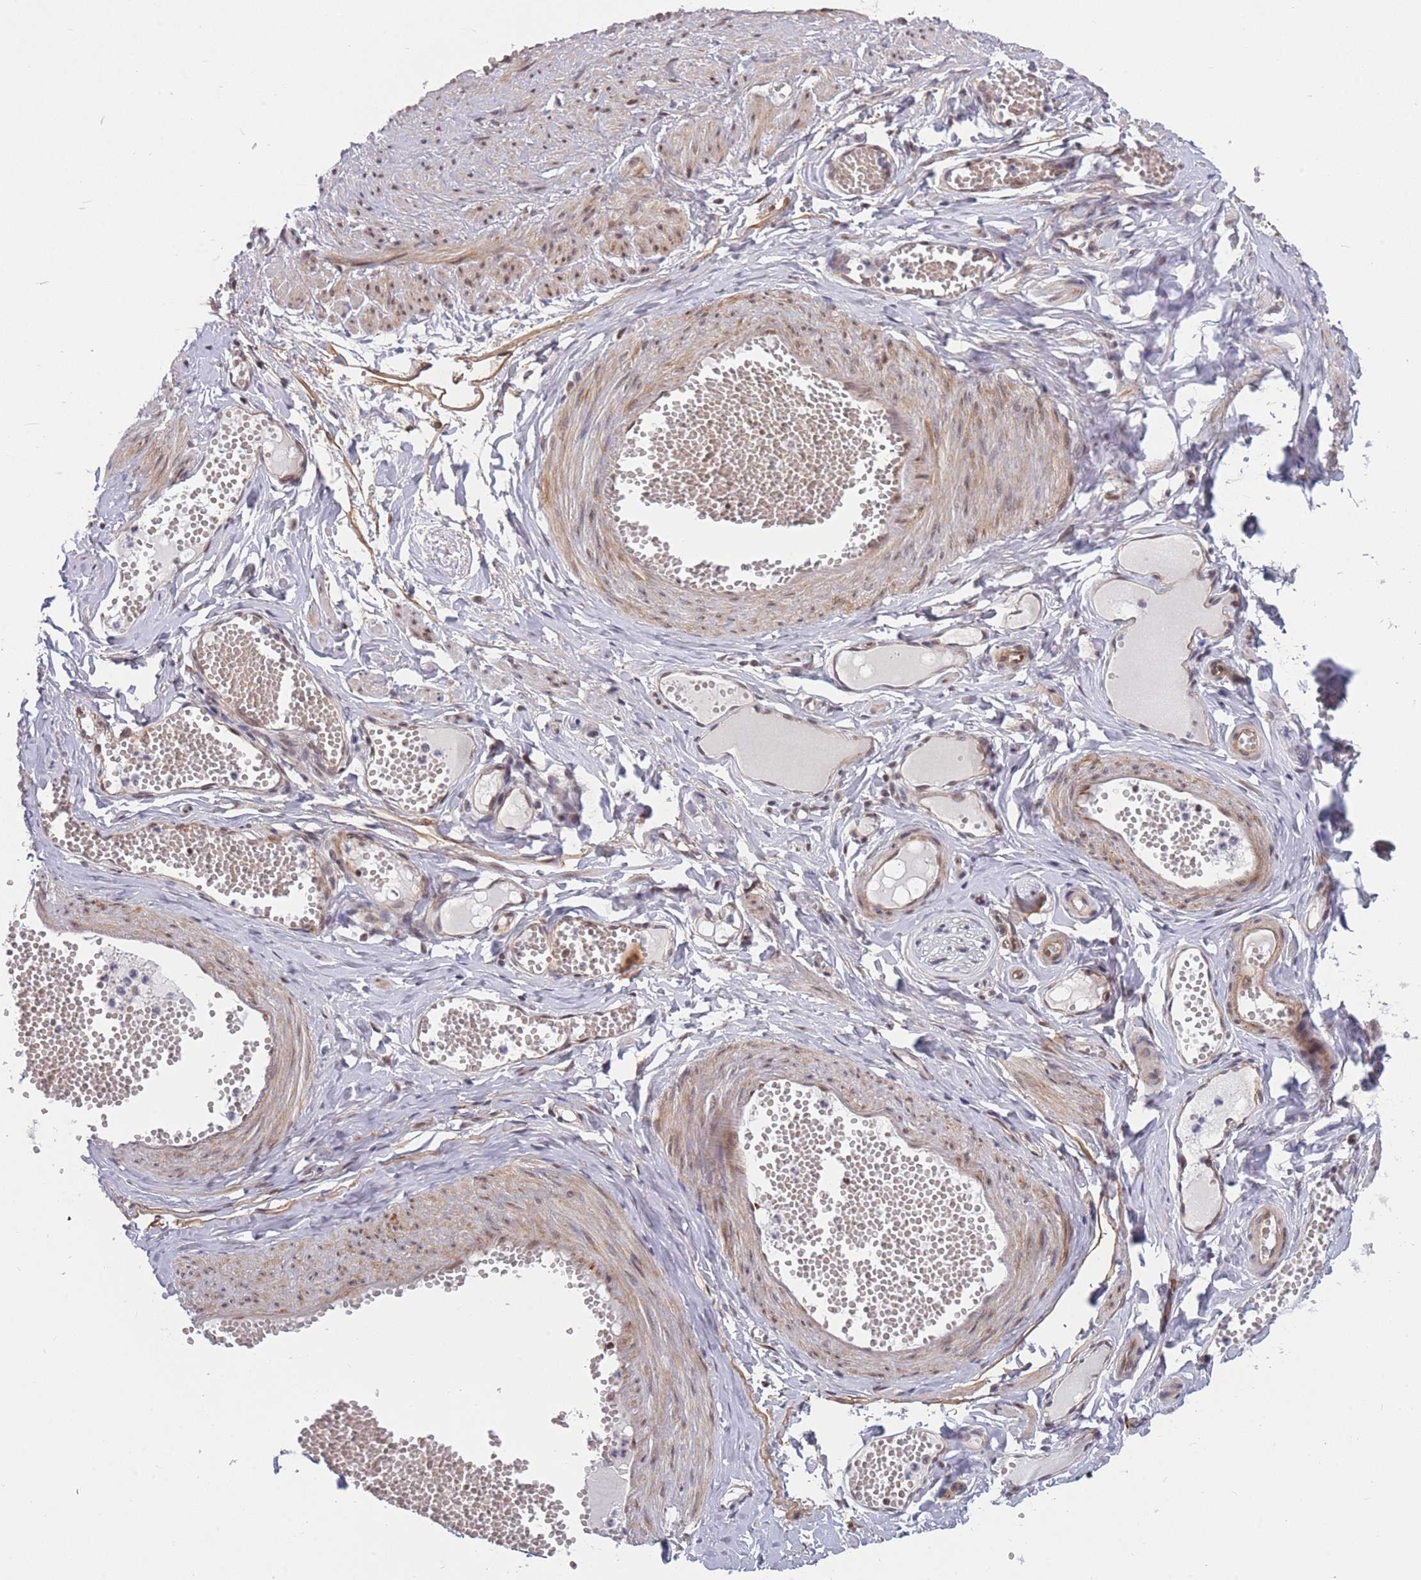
{"staining": {"intensity": "negative", "quantity": "none", "location": "none"}, "tissue": "adipose tissue", "cell_type": "Adipocytes", "image_type": "normal", "snomed": [{"axis": "morphology", "description": "Normal tissue, NOS"}, {"axis": "topography", "description": "Smooth muscle"}, {"axis": "topography", "description": "Peripheral nerve tissue"}], "caption": "Adipocytes are negative for protein expression in benign human adipose tissue. (Stains: DAB (3,3'-diaminobenzidine) immunohistochemistry (IHC) with hematoxylin counter stain, Microscopy: brightfield microscopy at high magnification).", "gene": "BCL9L", "patient": {"sex": "female", "age": 39}}